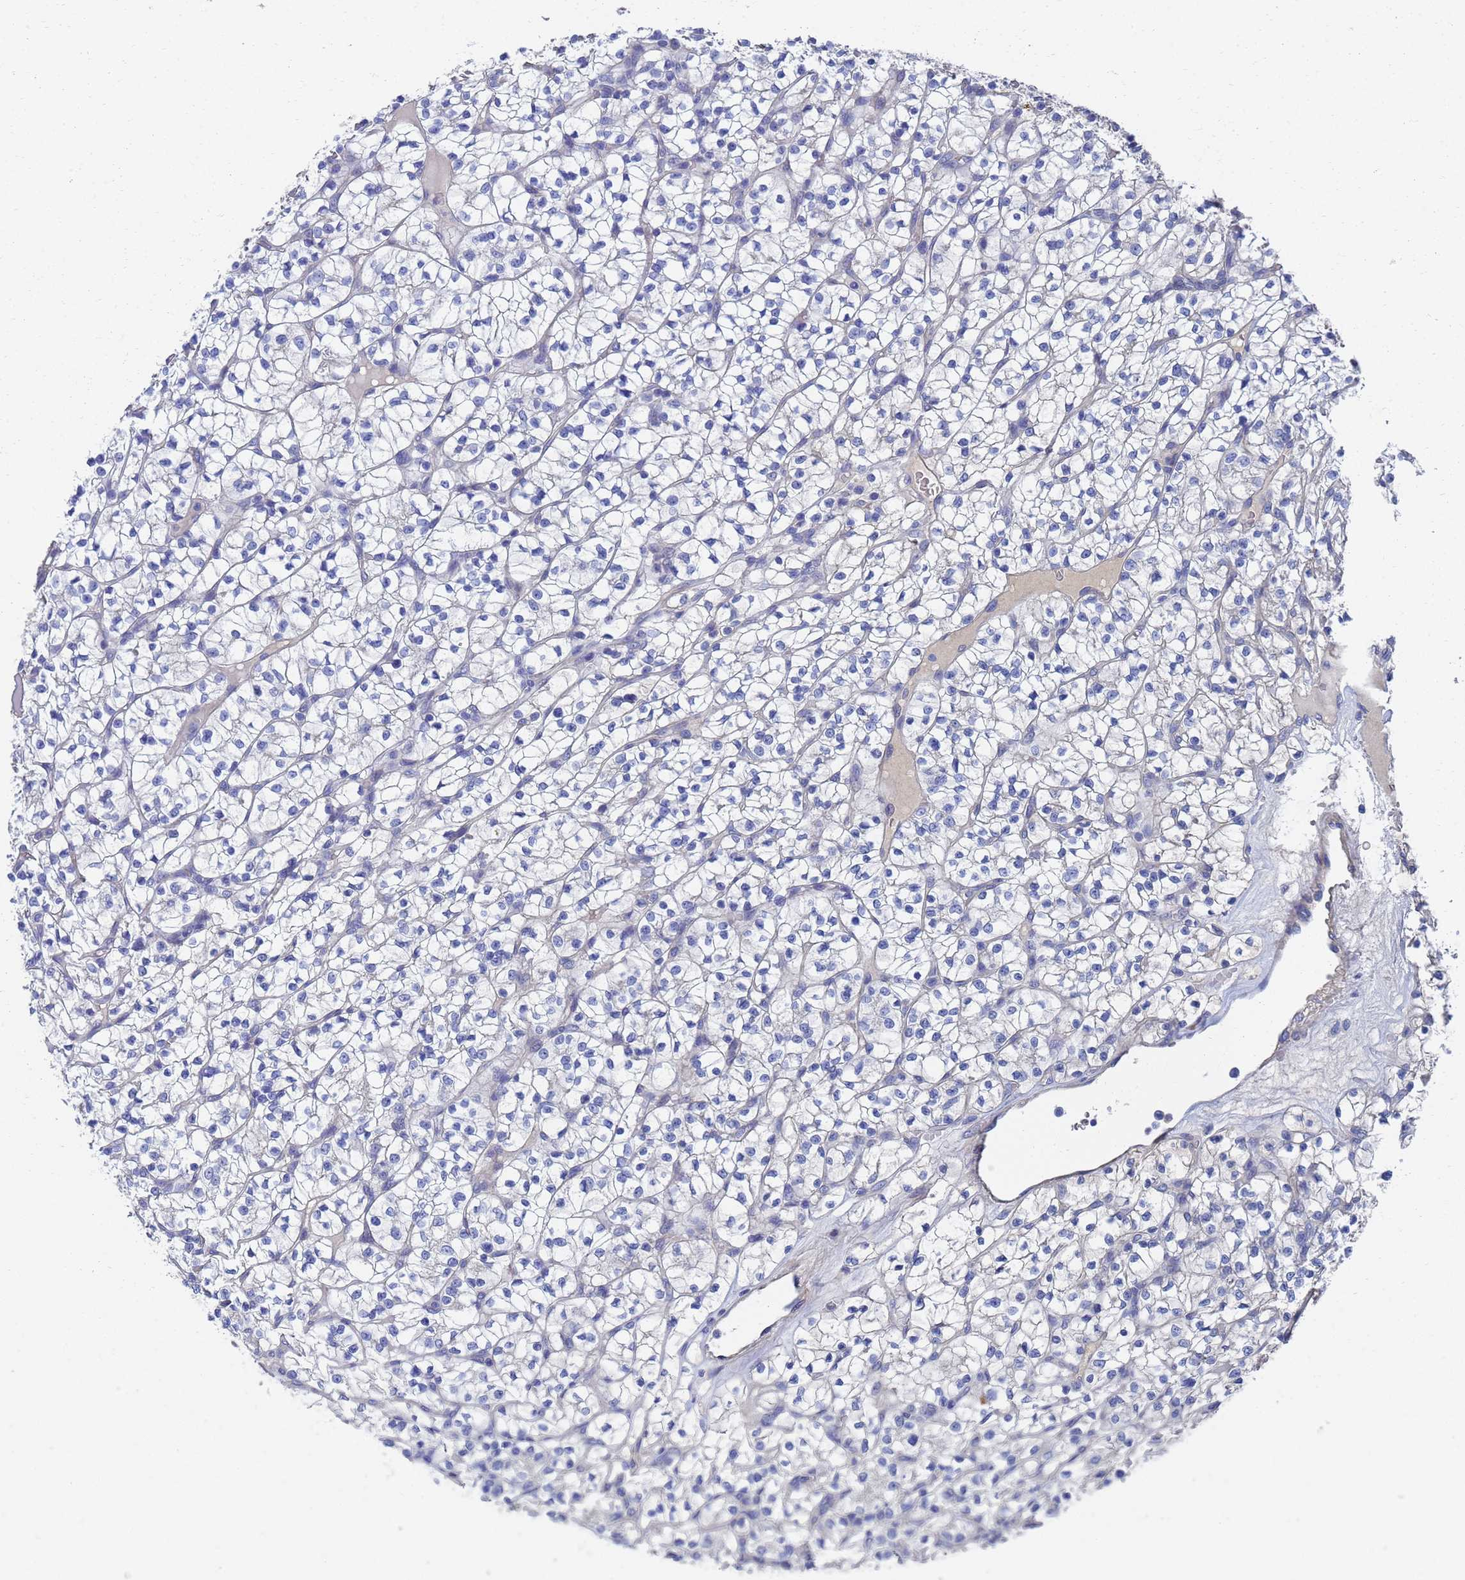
{"staining": {"intensity": "negative", "quantity": "none", "location": "none"}, "tissue": "renal cancer", "cell_type": "Tumor cells", "image_type": "cancer", "snomed": [{"axis": "morphology", "description": "Adenocarcinoma, NOS"}, {"axis": "topography", "description": "Kidney"}], "caption": "DAB immunohistochemical staining of adenocarcinoma (renal) displays no significant expression in tumor cells. (DAB IHC visualized using brightfield microscopy, high magnification).", "gene": "LBX2", "patient": {"sex": "female", "age": 64}}